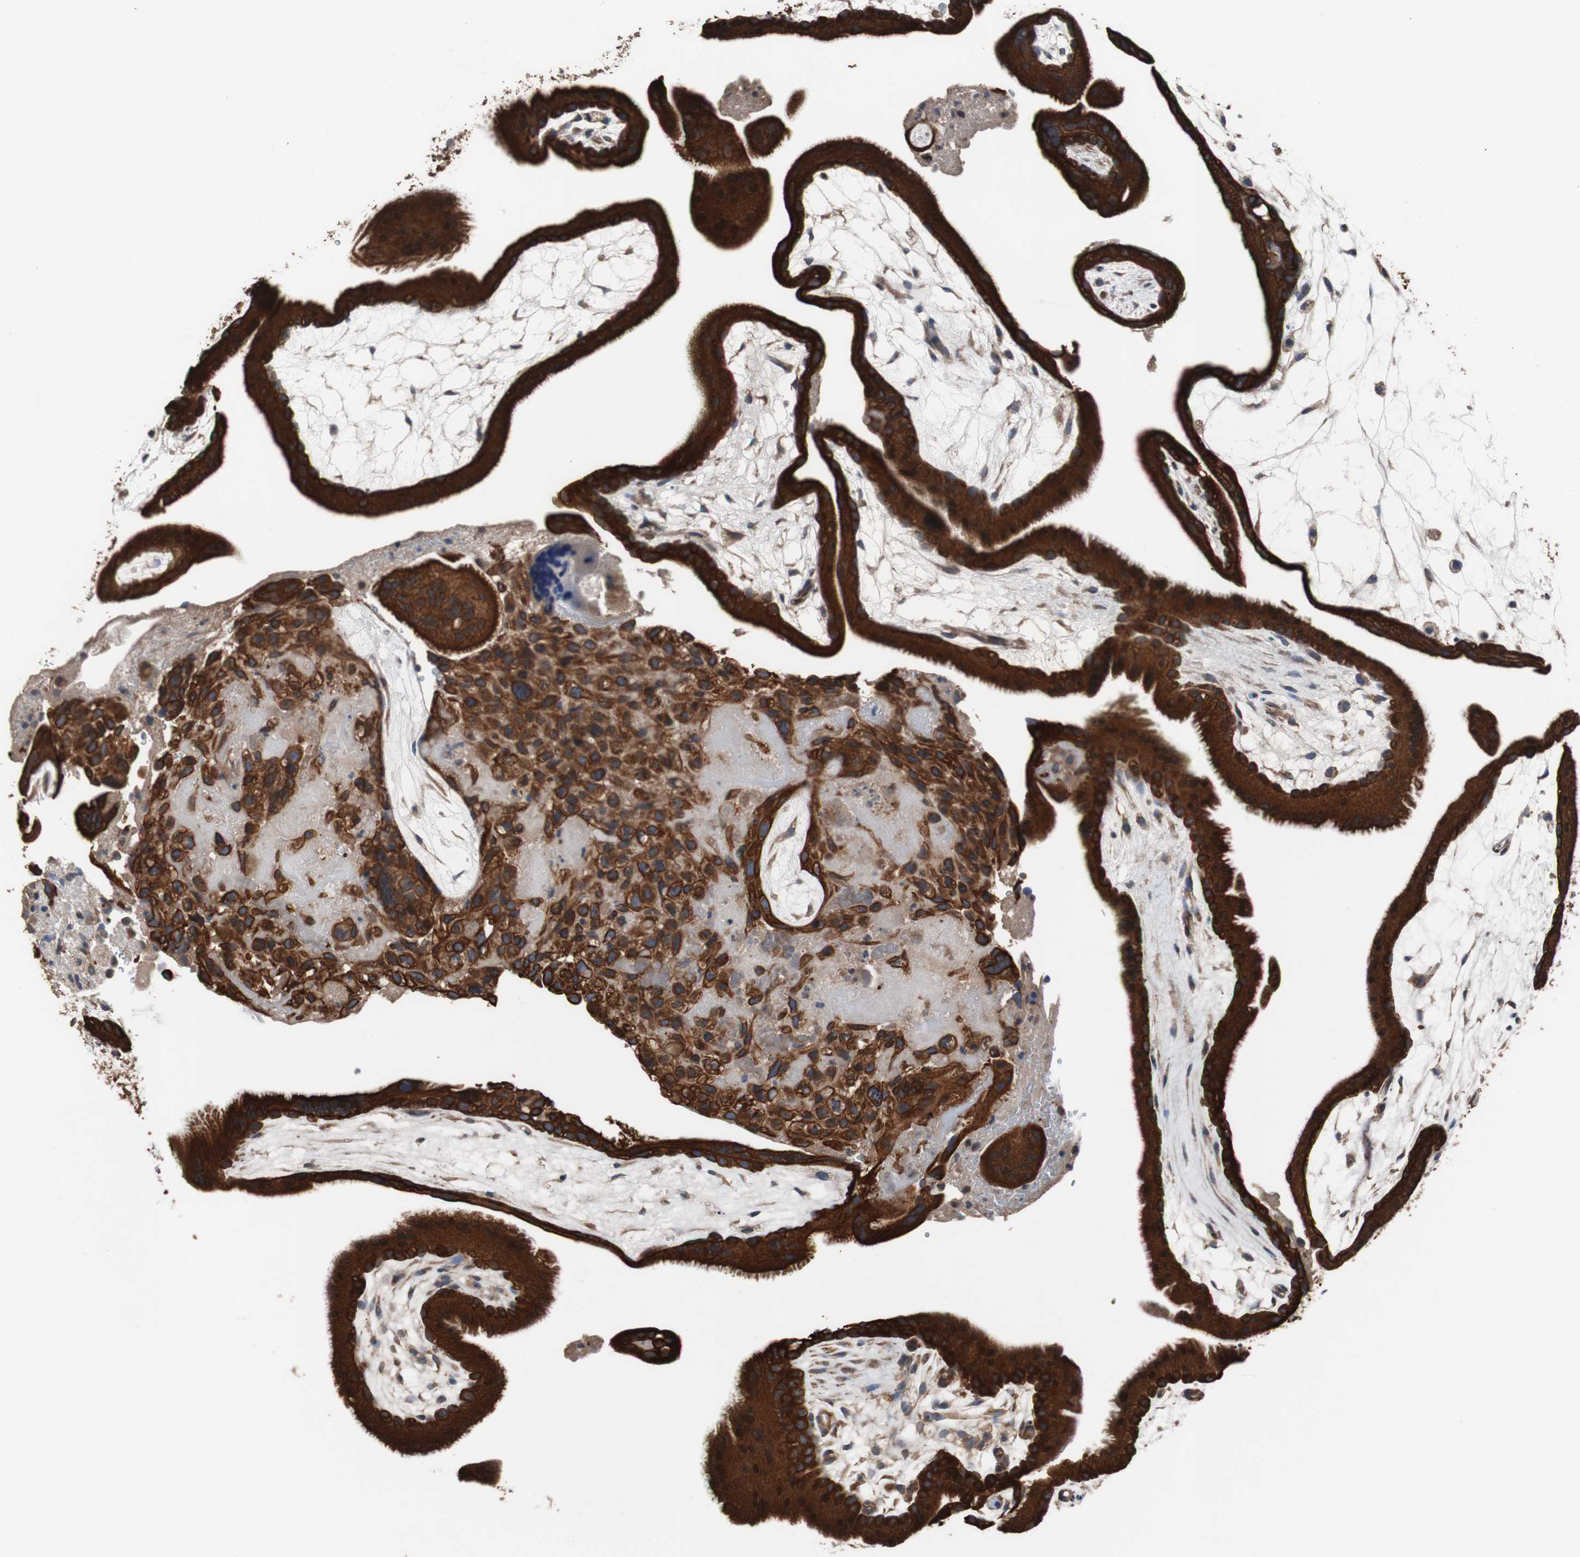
{"staining": {"intensity": "strong", "quantity": ">75%", "location": "cytoplasmic/membranous"}, "tissue": "placenta", "cell_type": "Trophoblastic cells", "image_type": "normal", "snomed": [{"axis": "morphology", "description": "Normal tissue, NOS"}, {"axis": "topography", "description": "Placenta"}], "caption": "DAB (3,3'-diaminobenzidine) immunohistochemical staining of normal human placenta displays strong cytoplasmic/membranous protein expression in approximately >75% of trophoblastic cells.", "gene": "USP10", "patient": {"sex": "female", "age": 19}}